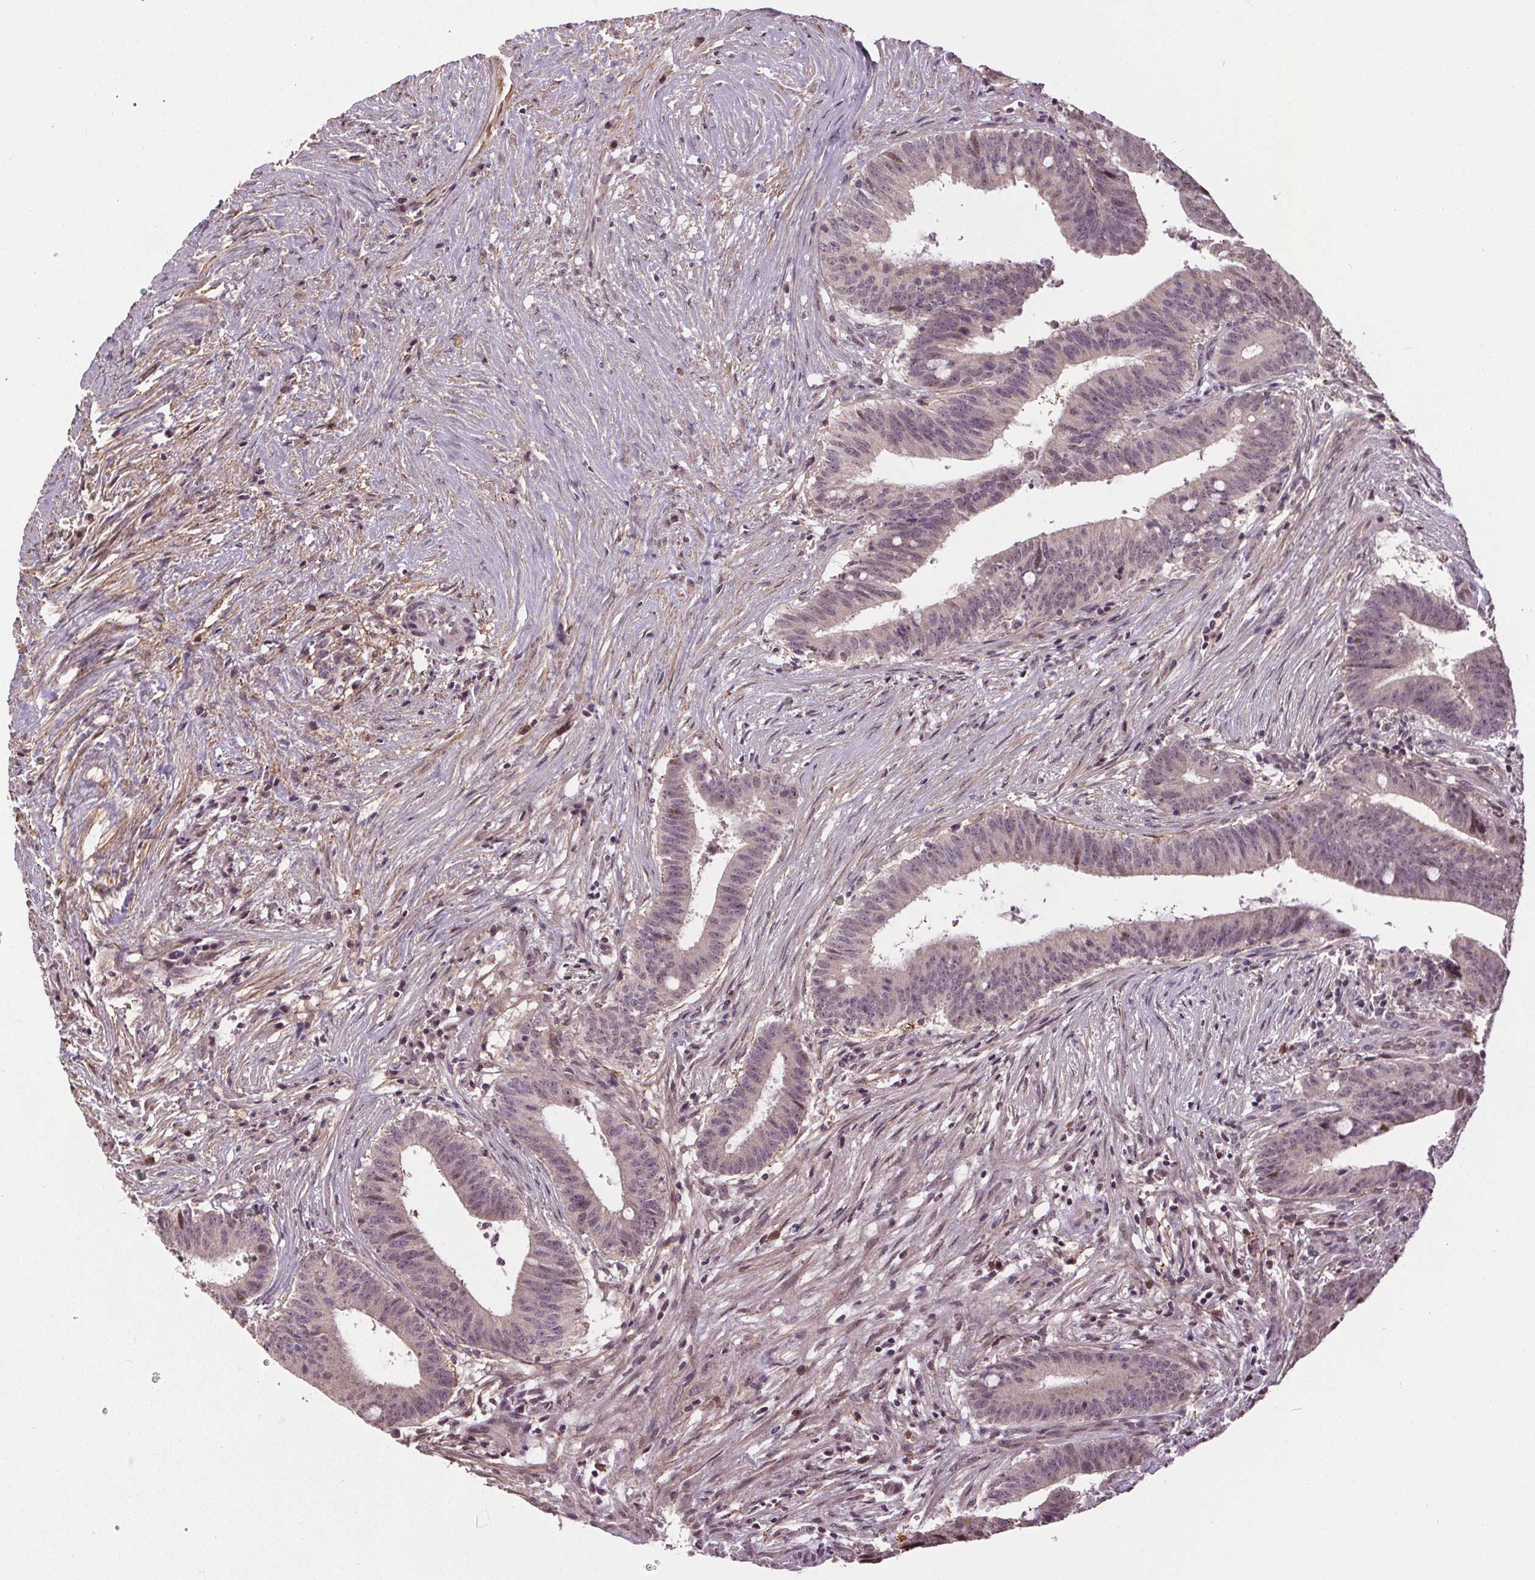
{"staining": {"intensity": "negative", "quantity": "none", "location": "none"}, "tissue": "colorectal cancer", "cell_type": "Tumor cells", "image_type": "cancer", "snomed": [{"axis": "morphology", "description": "Adenocarcinoma, NOS"}, {"axis": "topography", "description": "Colon"}], "caption": "Immunohistochemical staining of human colorectal adenocarcinoma reveals no significant expression in tumor cells.", "gene": "KIAA0232", "patient": {"sex": "female", "age": 43}}